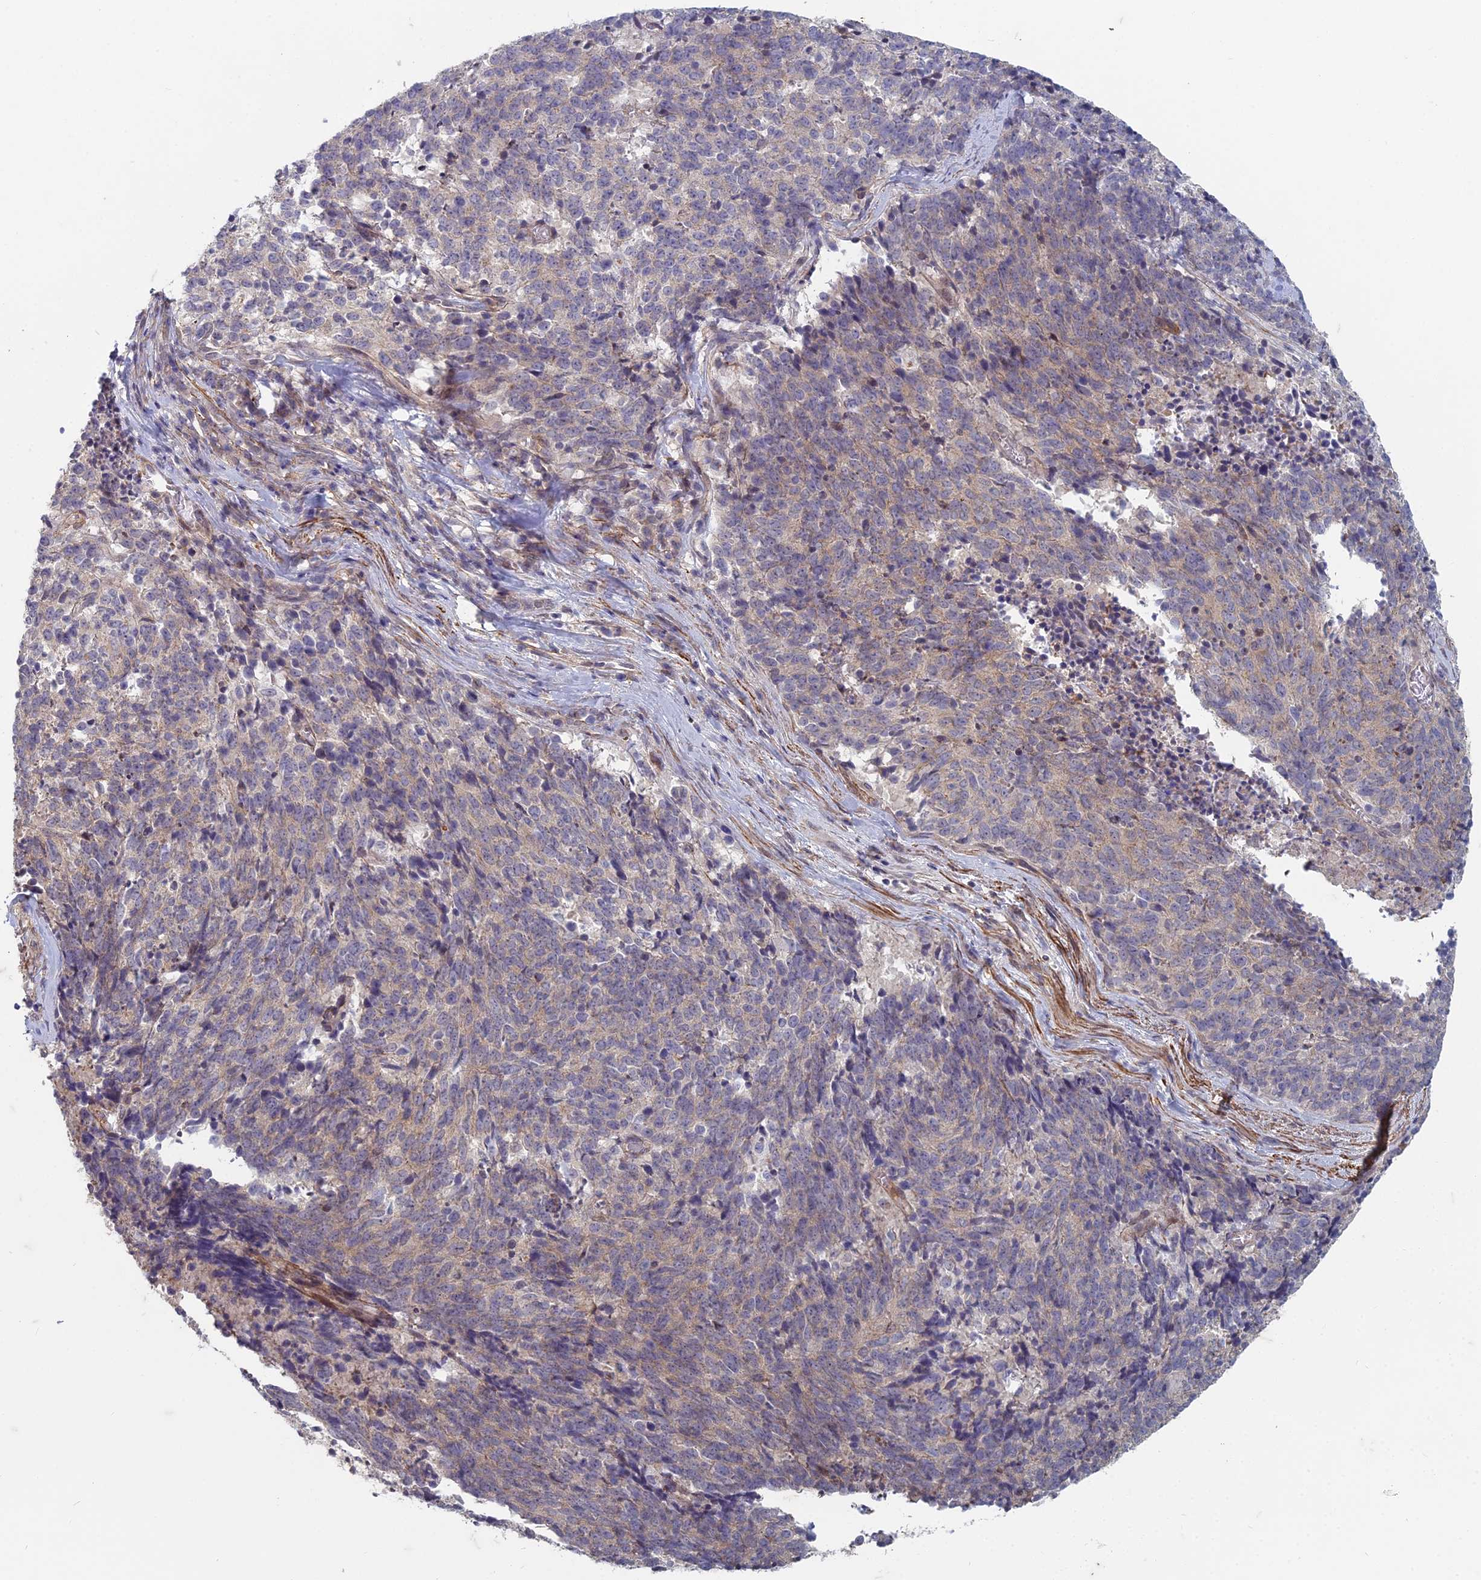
{"staining": {"intensity": "weak", "quantity": "25%-75%", "location": "cytoplasmic/membranous"}, "tissue": "cervical cancer", "cell_type": "Tumor cells", "image_type": "cancer", "snomed": [{"axis": "morphology", "description": "Squamous cell carcinoma, NOS"}, {"axis": "topography", "description": "Cervix"}], "caption": "A brown stain shows weak cytoplasmic/membranous staining of a protein in human cervical squamous cell carcinoma tumor cells. The staining was performed using DAB to visualize the protein expression in brown, while the nuclei were stained in blue with hematoxylin (Magnification: 20x).", "gene": "ZNF626", "patient": {"sex": "female", "age": 29}}